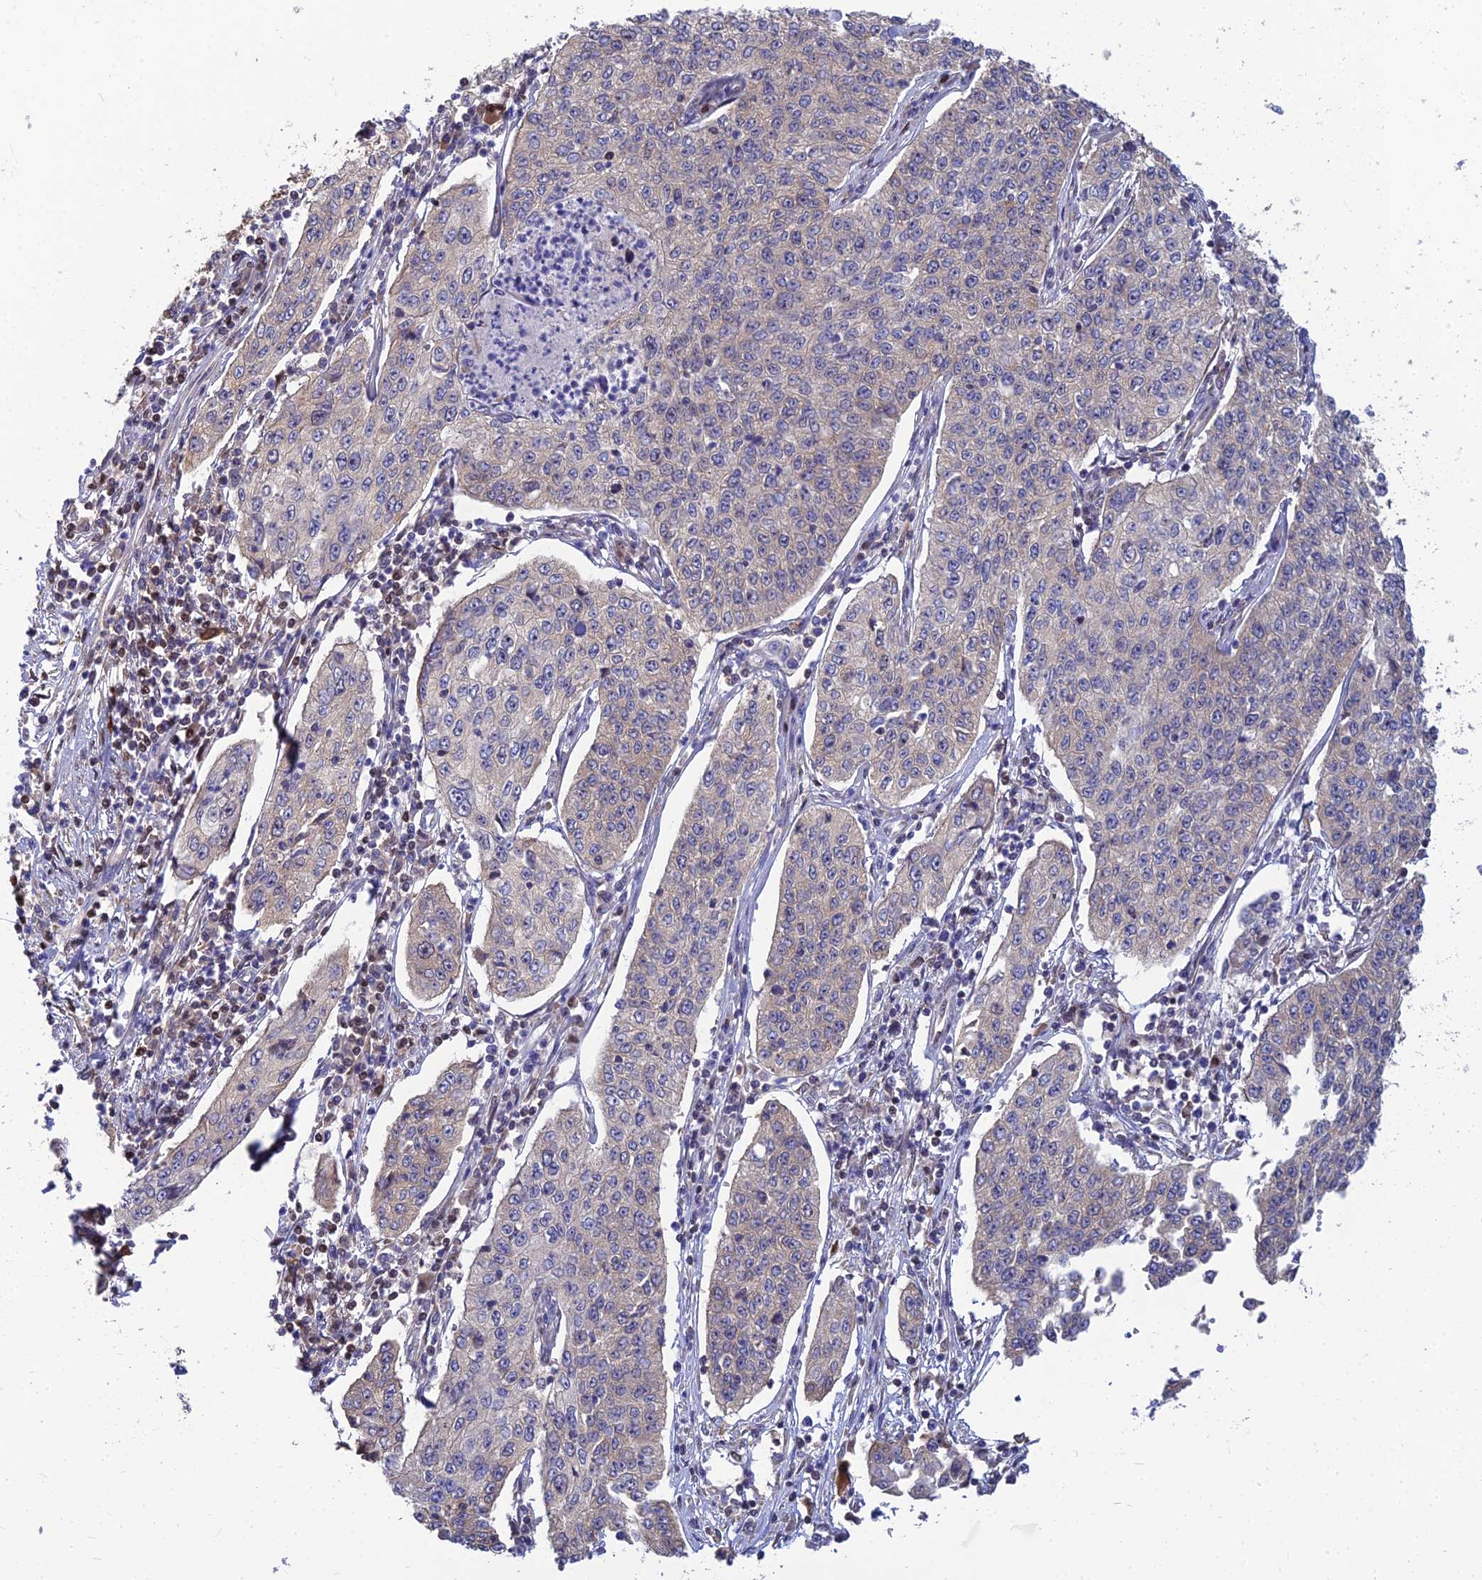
{"staining": {"intensity": "negative", "quantity": "none", "location": "none"}, "tissue": "cervical cancer", "cell_type": "Tumor cells", "image_type": "cancer", "snomed": [{"axis": "morphology", "description": "Squamous cell carcinoma, NOS"}, {"axis": "topography", "description": "Cervix"}], "caption": "The micrograph displays no significant expression in tumor cells of cervical cancer. The staining is performed using DAB (3,3'-diaminobenzidine) brown chromogen with nuclei counter-stained in using hematoxylin.", "gene": "DNPEP", "patient": {"sex": "female", "age": 35}}